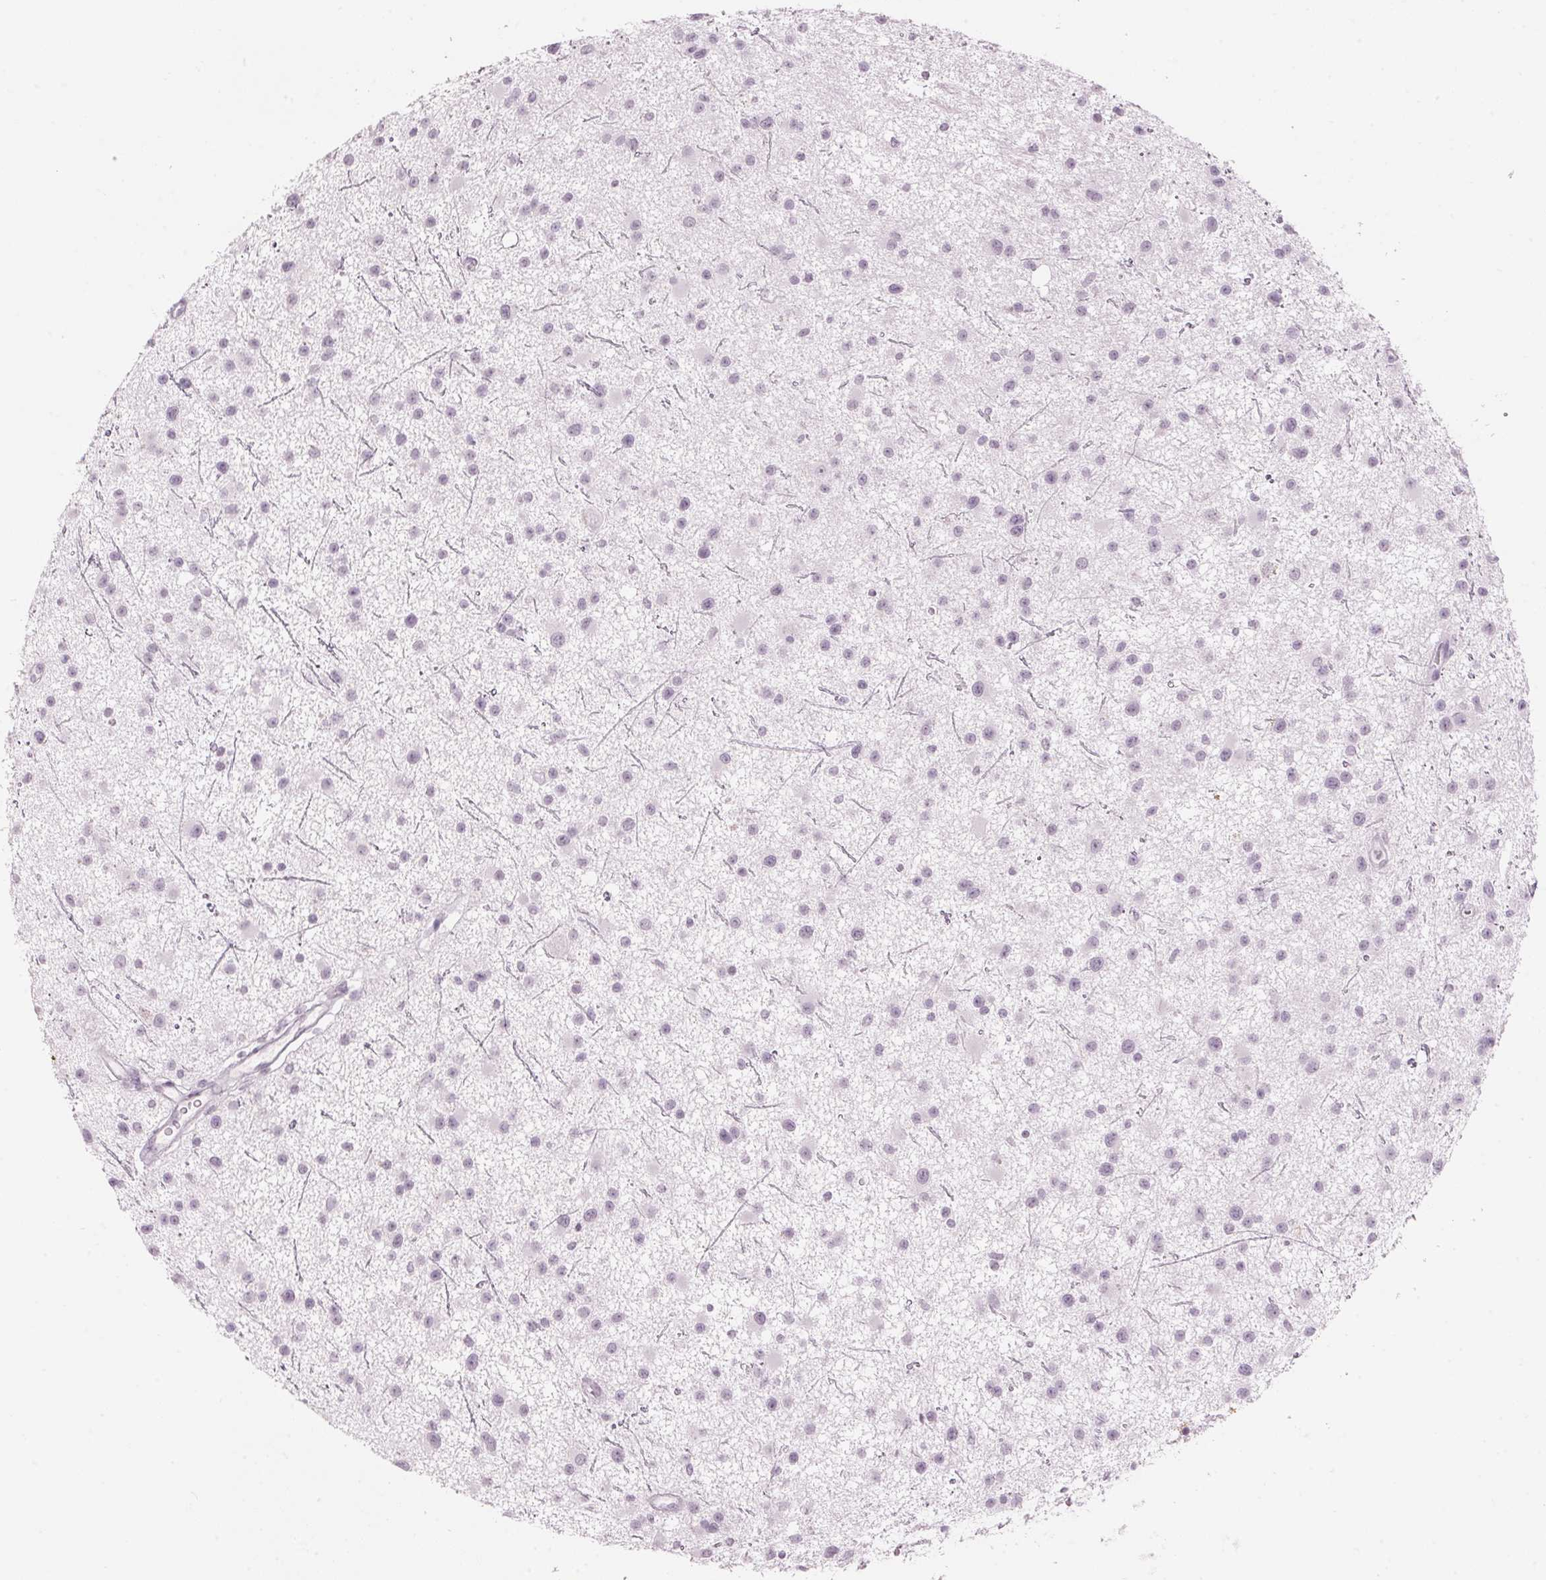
{"staining": {"intensity": "negative", "quantity": "none", "location": "none"}, "tissue": "glioma", "cell_type": "Tumor cells", "image_type": "cancer", "snomed": [{"axis": "morphology", "description": "Glioma, malignant, Low grade"}, {"axis": "topography", "description": "Brain"}], "caption": "IHC photomicrograph of glioma stained for a protein (brown), which shows no positivity in tumor cells. (DAB (3,3'-diaminobenzidine) immunohistochemistry visualized using brightfield microscopy, high magnification).", "gene": "SCTR", "patient": {"sex": "male", "age": 43}}